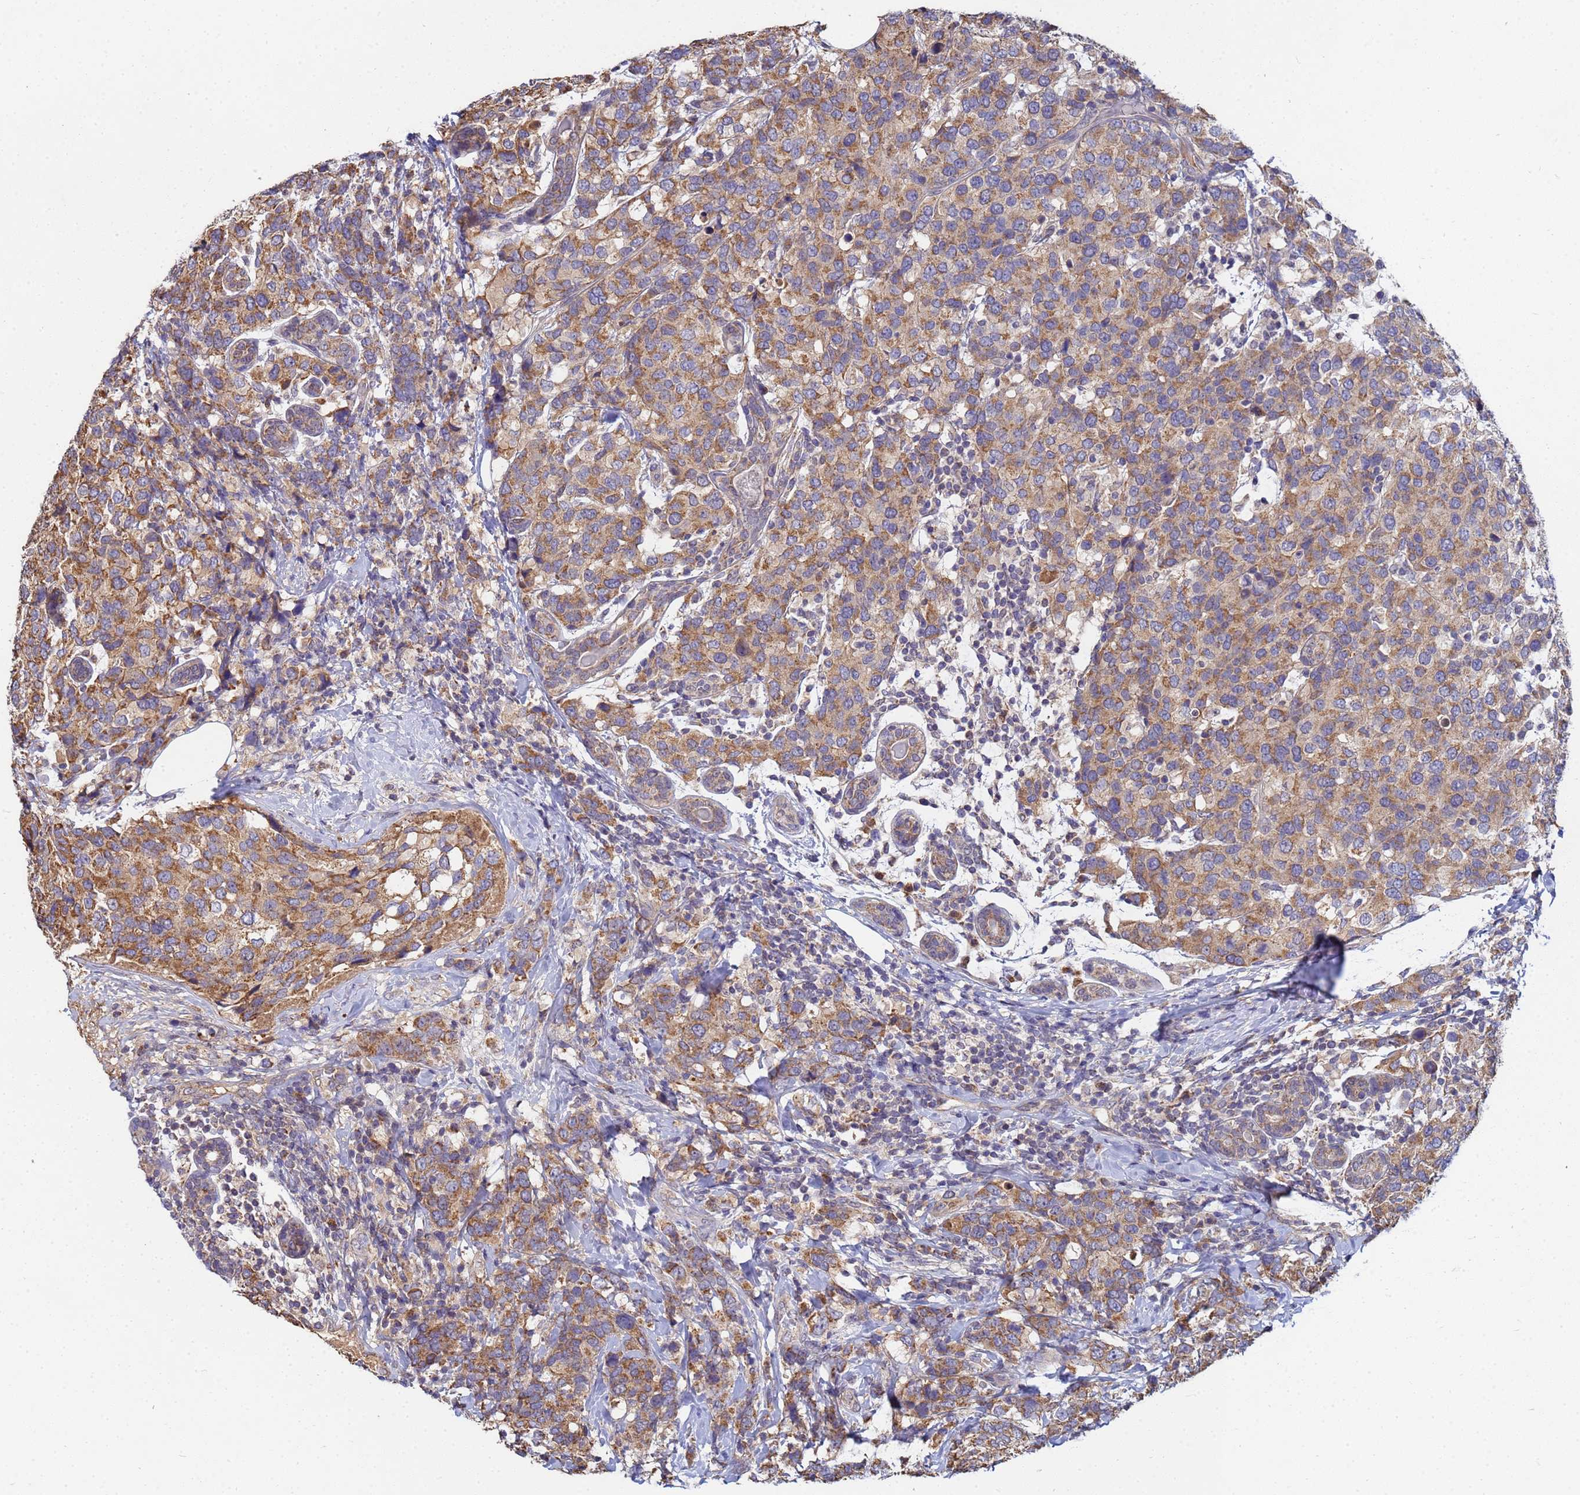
{"staining": {"intensity": "moderate", "quantity": ">75%", "location": "cytoplasmic/membranous"}, "tissue": "breast cancer", "cell_type": "Tumor cells", "image_type": "cancer", "snomed": [{"axis": "morphology", "description": "Lobular carcinoma"}, {"axis": "topography", "description": "Breast"}], "caption": "Immunohistochemical staining of breast cancer displays moderate cytoplasmic/membranous protein positivity in about >75% of tumor cells.", "gene": "C5orf34", "patient": {"sex": "female", "age": 59}}